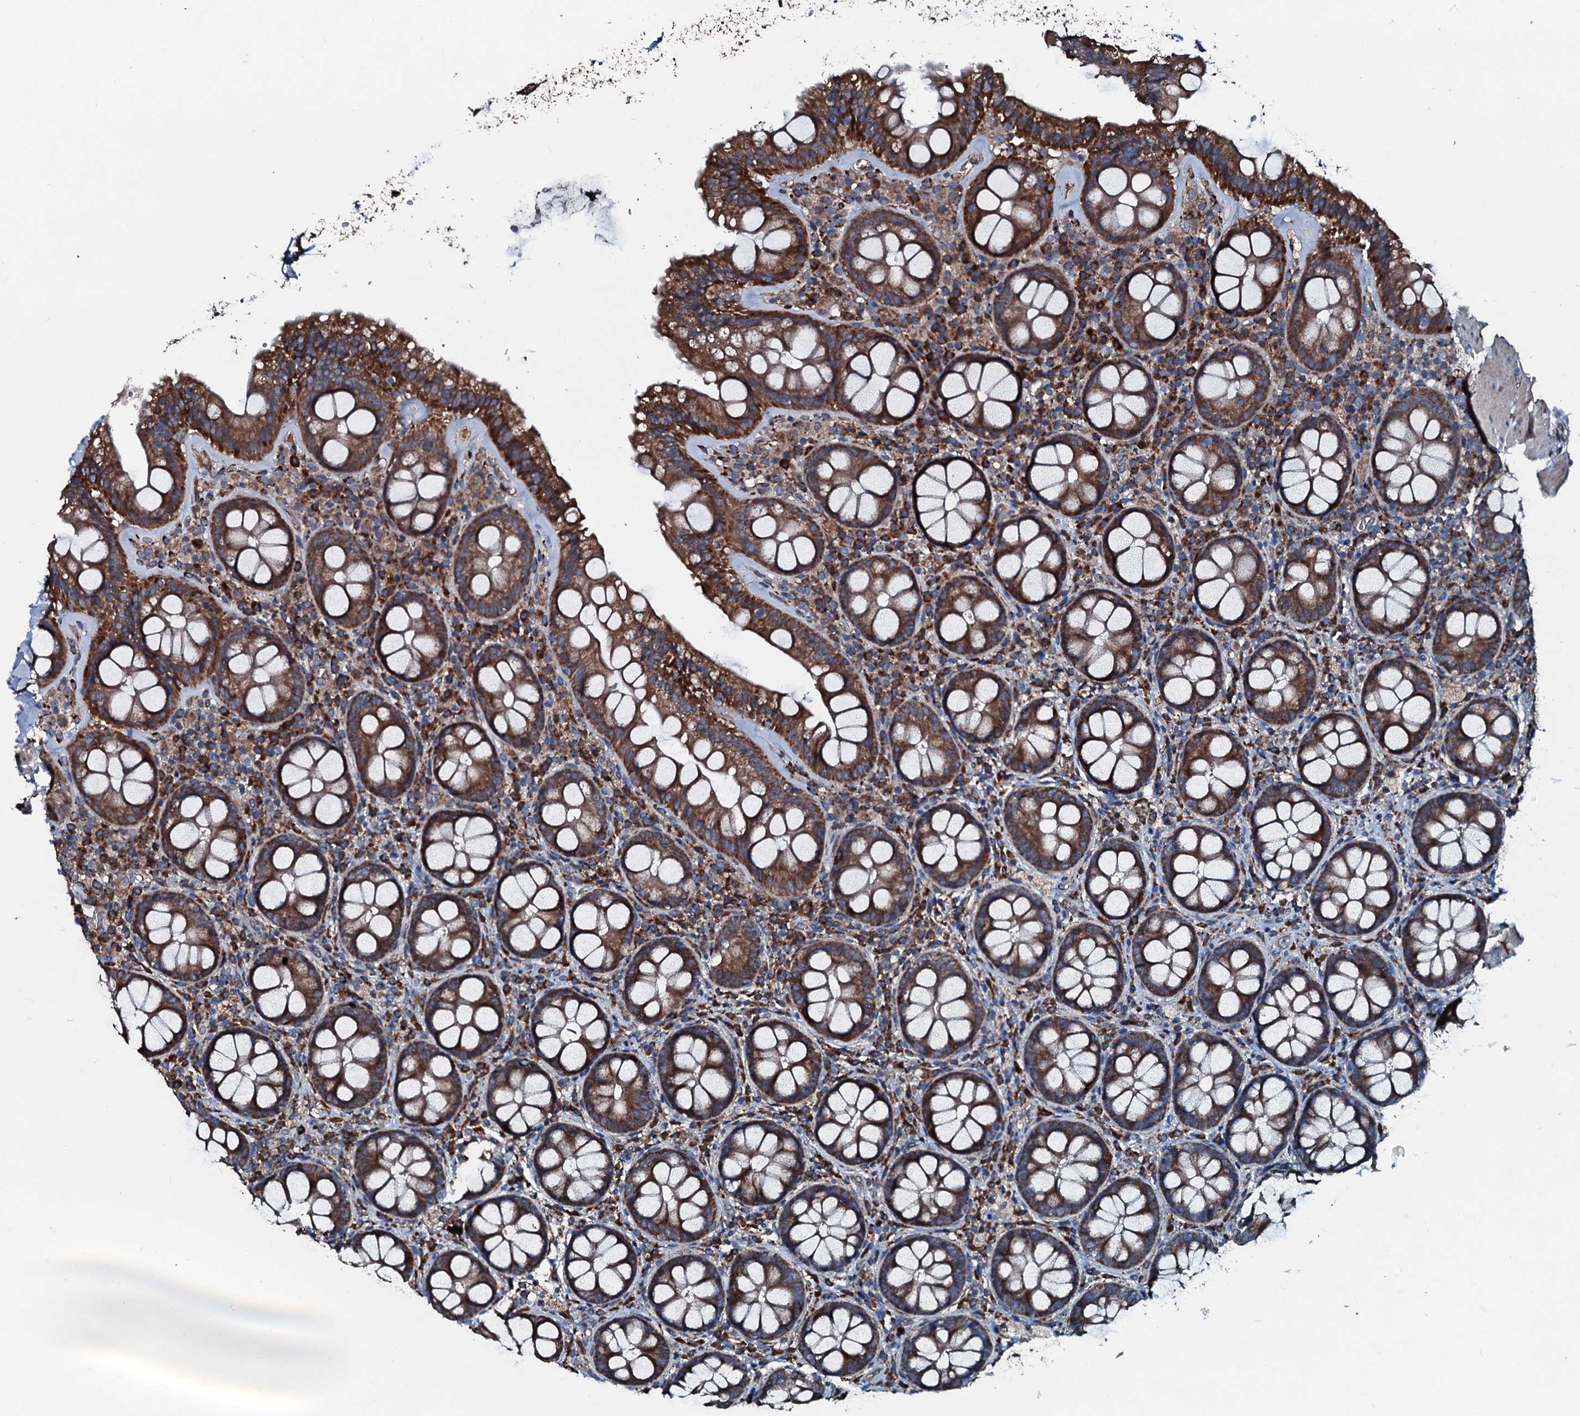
{"staining": {"intensity": "strong", "quantity": ">75%", "location": "cytoplasmic/membranous"}, "tissue": "rectum", "cell_type": "Glandular cells", "image_type": "normal", "snomed": [{"axis": "morphology", "description": "Normal tissue, NOS"}, {"axis": "topography", "description": "Rectum"}], "caption": "A brown stain labels strong cytoplasmic/membranous expression of a protein in glandular cells of unremarkable human rectum. The protein is stained brown, and the nuclei are stained in blue (DAB (3,3'-diaminobenzidine) IHC with brightfield microscopy, high magnification).", "gene": "ACSS3", "patient": {"sex": "male", "age": 83}}